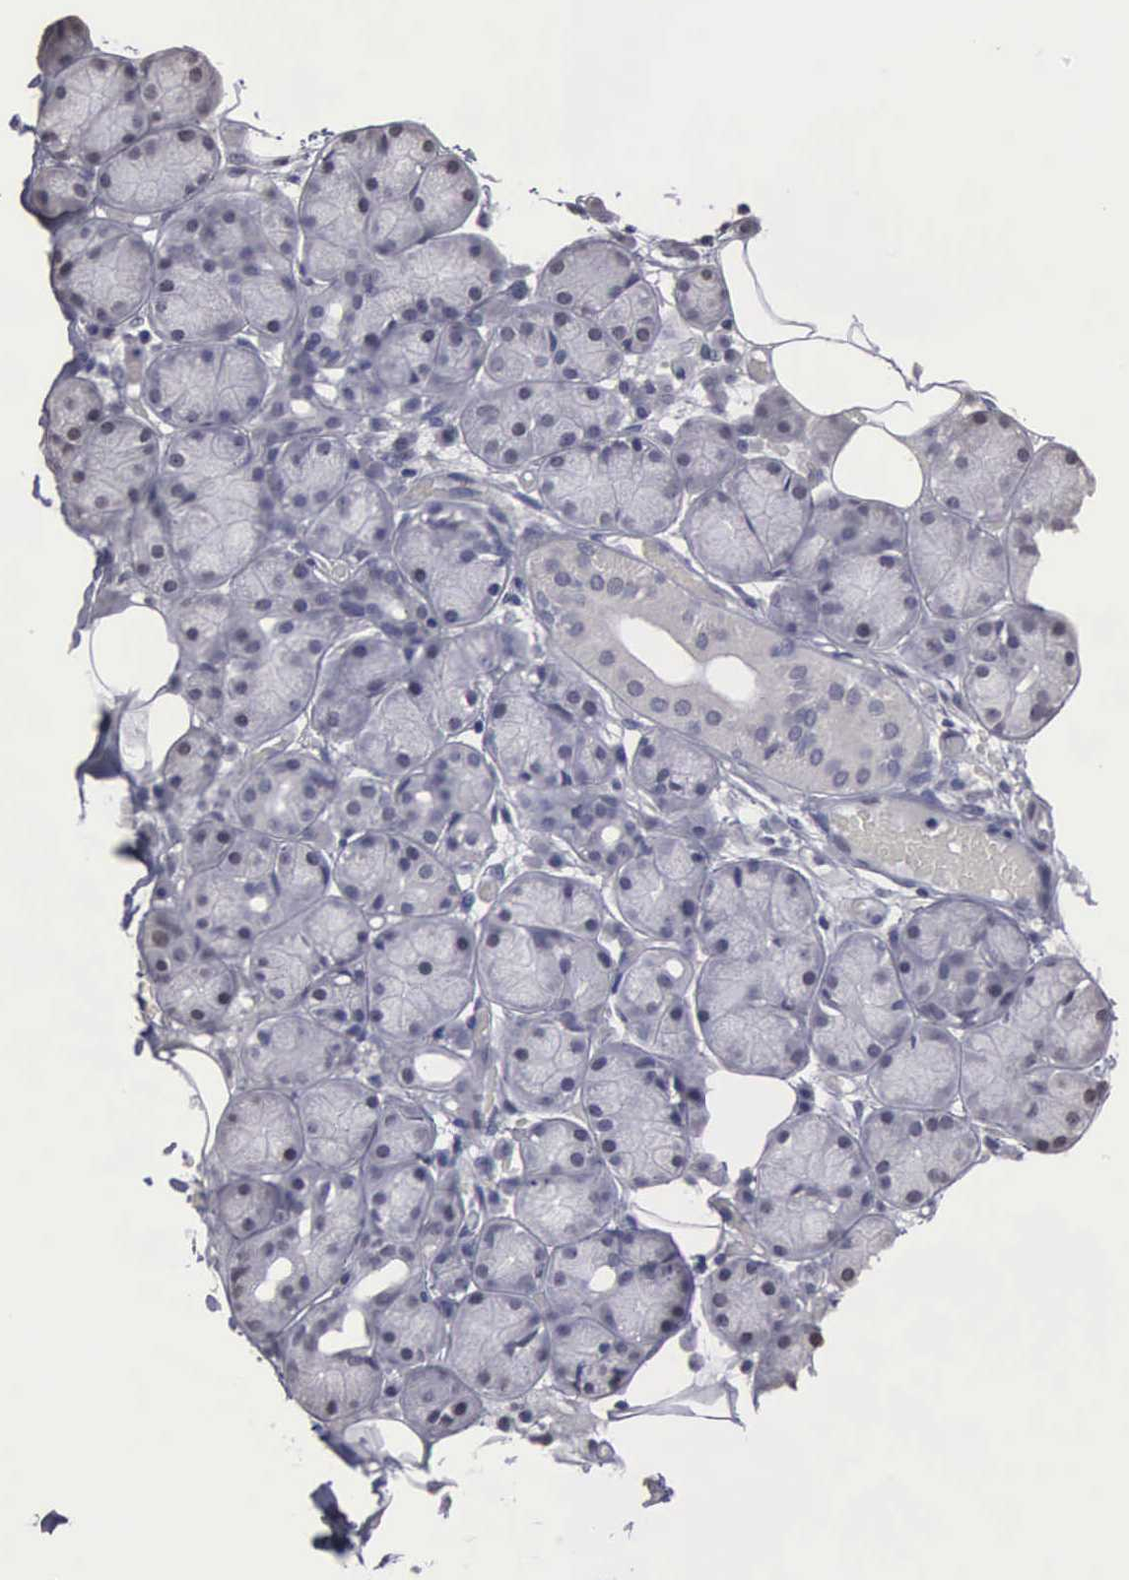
{"staining": {"intensity": "negative", "quantity": "none", "location": "none"}, "tissue": "salivary gland", "cell_type": "Glandular cells", "image_type": "normal", "snomed": [{"axis": "morphology", "description": "Normal tissue, NOS"}, {"axis": "topography", "description": "Salivary gland"}], "caption": "Immunohistochemical staining of benign human salivary gland exhibits no significant staining in glandular cells.", "gene": "UPB1", "patient": {"sex": "male", "age": 54}}